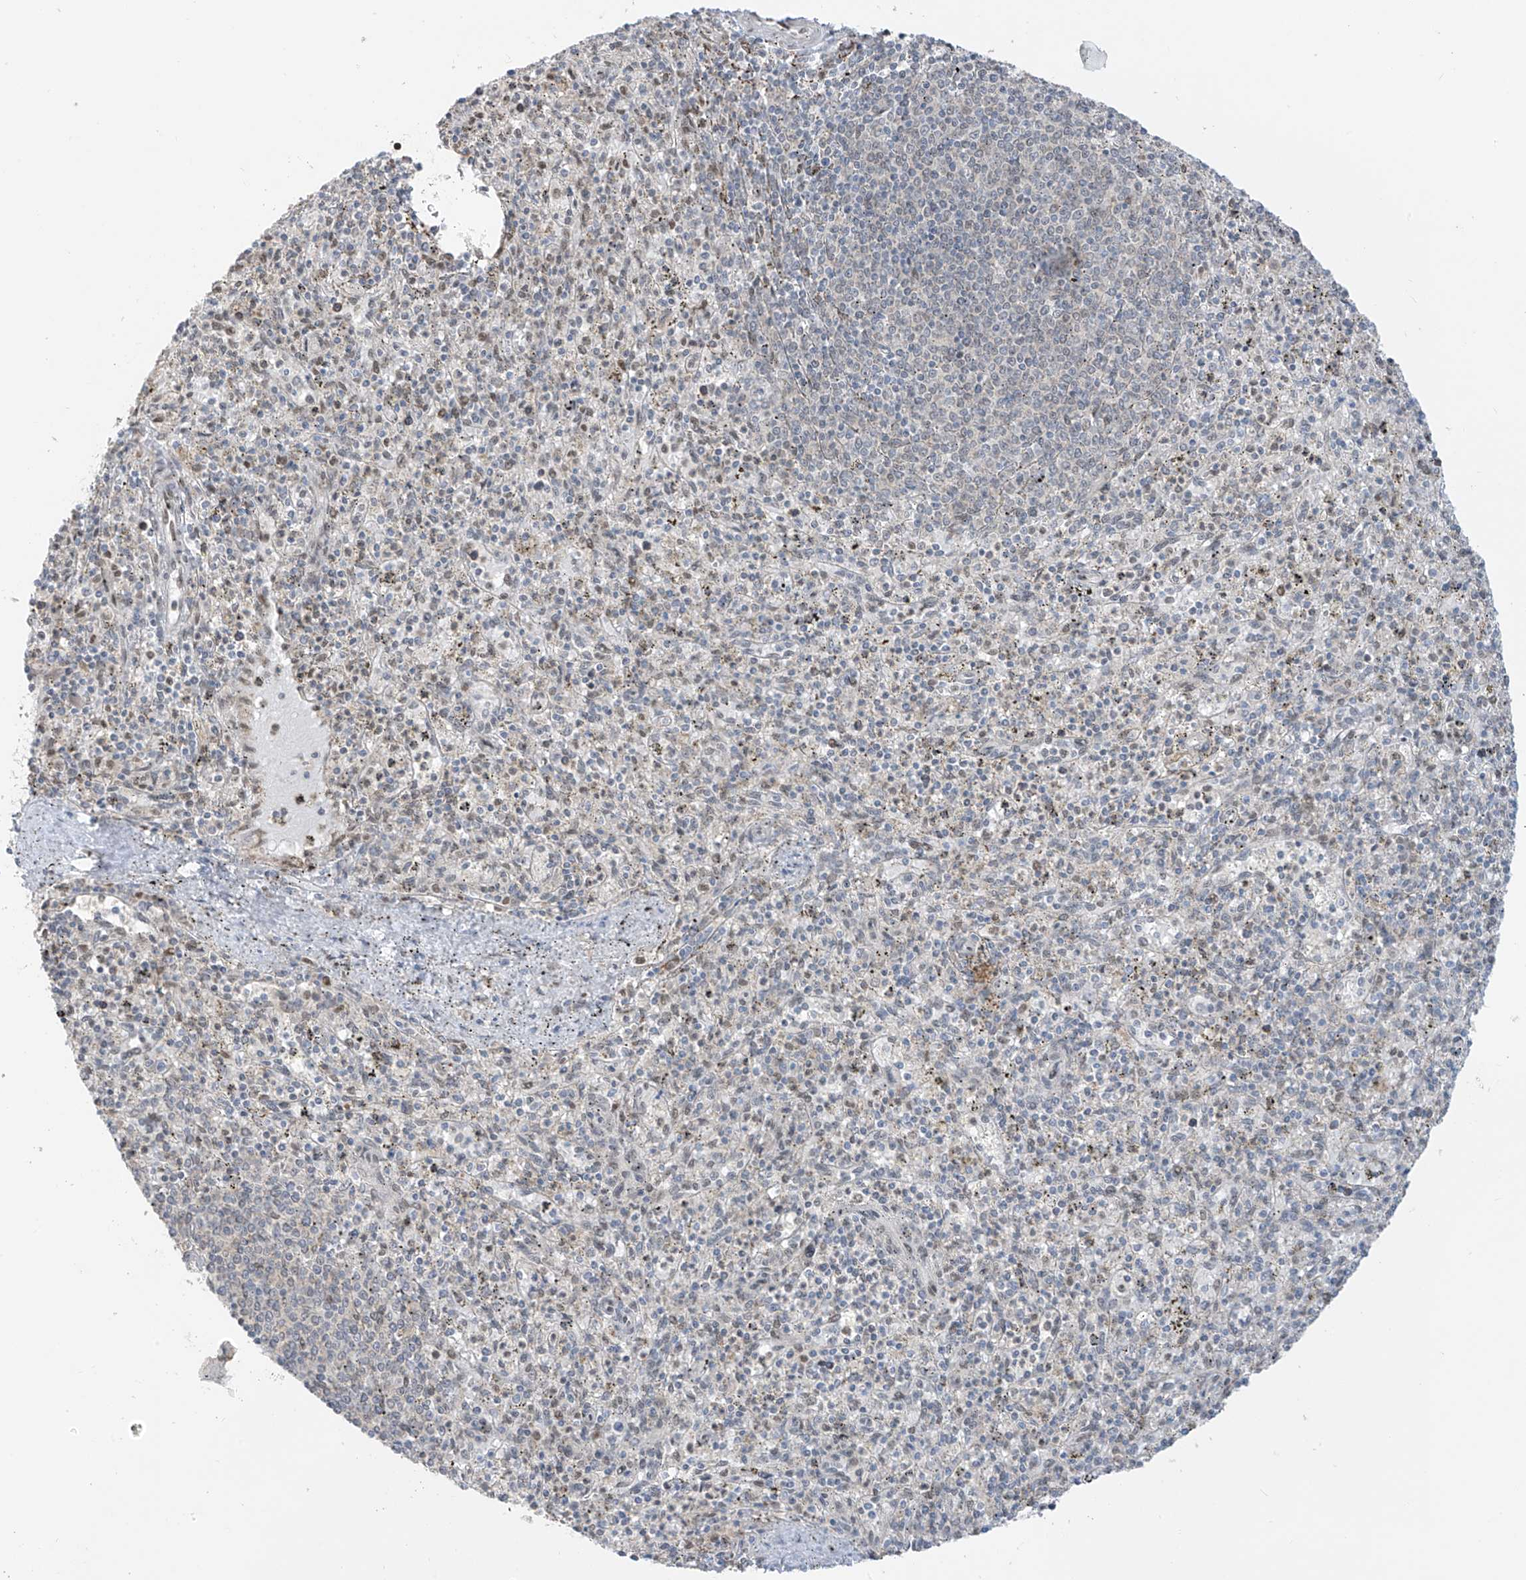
{"staining": {"intensity": "moderate", "quantity": "25%-75%", "location": "nuclear"}, "tissue": "spleen", "cell_type": "Cells in red pulp", "image_type": "normal", "snomed": [{"axis": "morphology", "description": "Normal tissue, NOS"}, {"axis": "topography", "description": "Spleen"}], "caption": "The histopathology image demonstrates staining of unremarkable spleen, revealing moderate nuclear protein expression (brown color) within cells in red pulp. The protein is shown in brown color, while the nuclei are stained blue.", "gene": "PM20D2", "patient": {"sex": "male", "age": 72}}